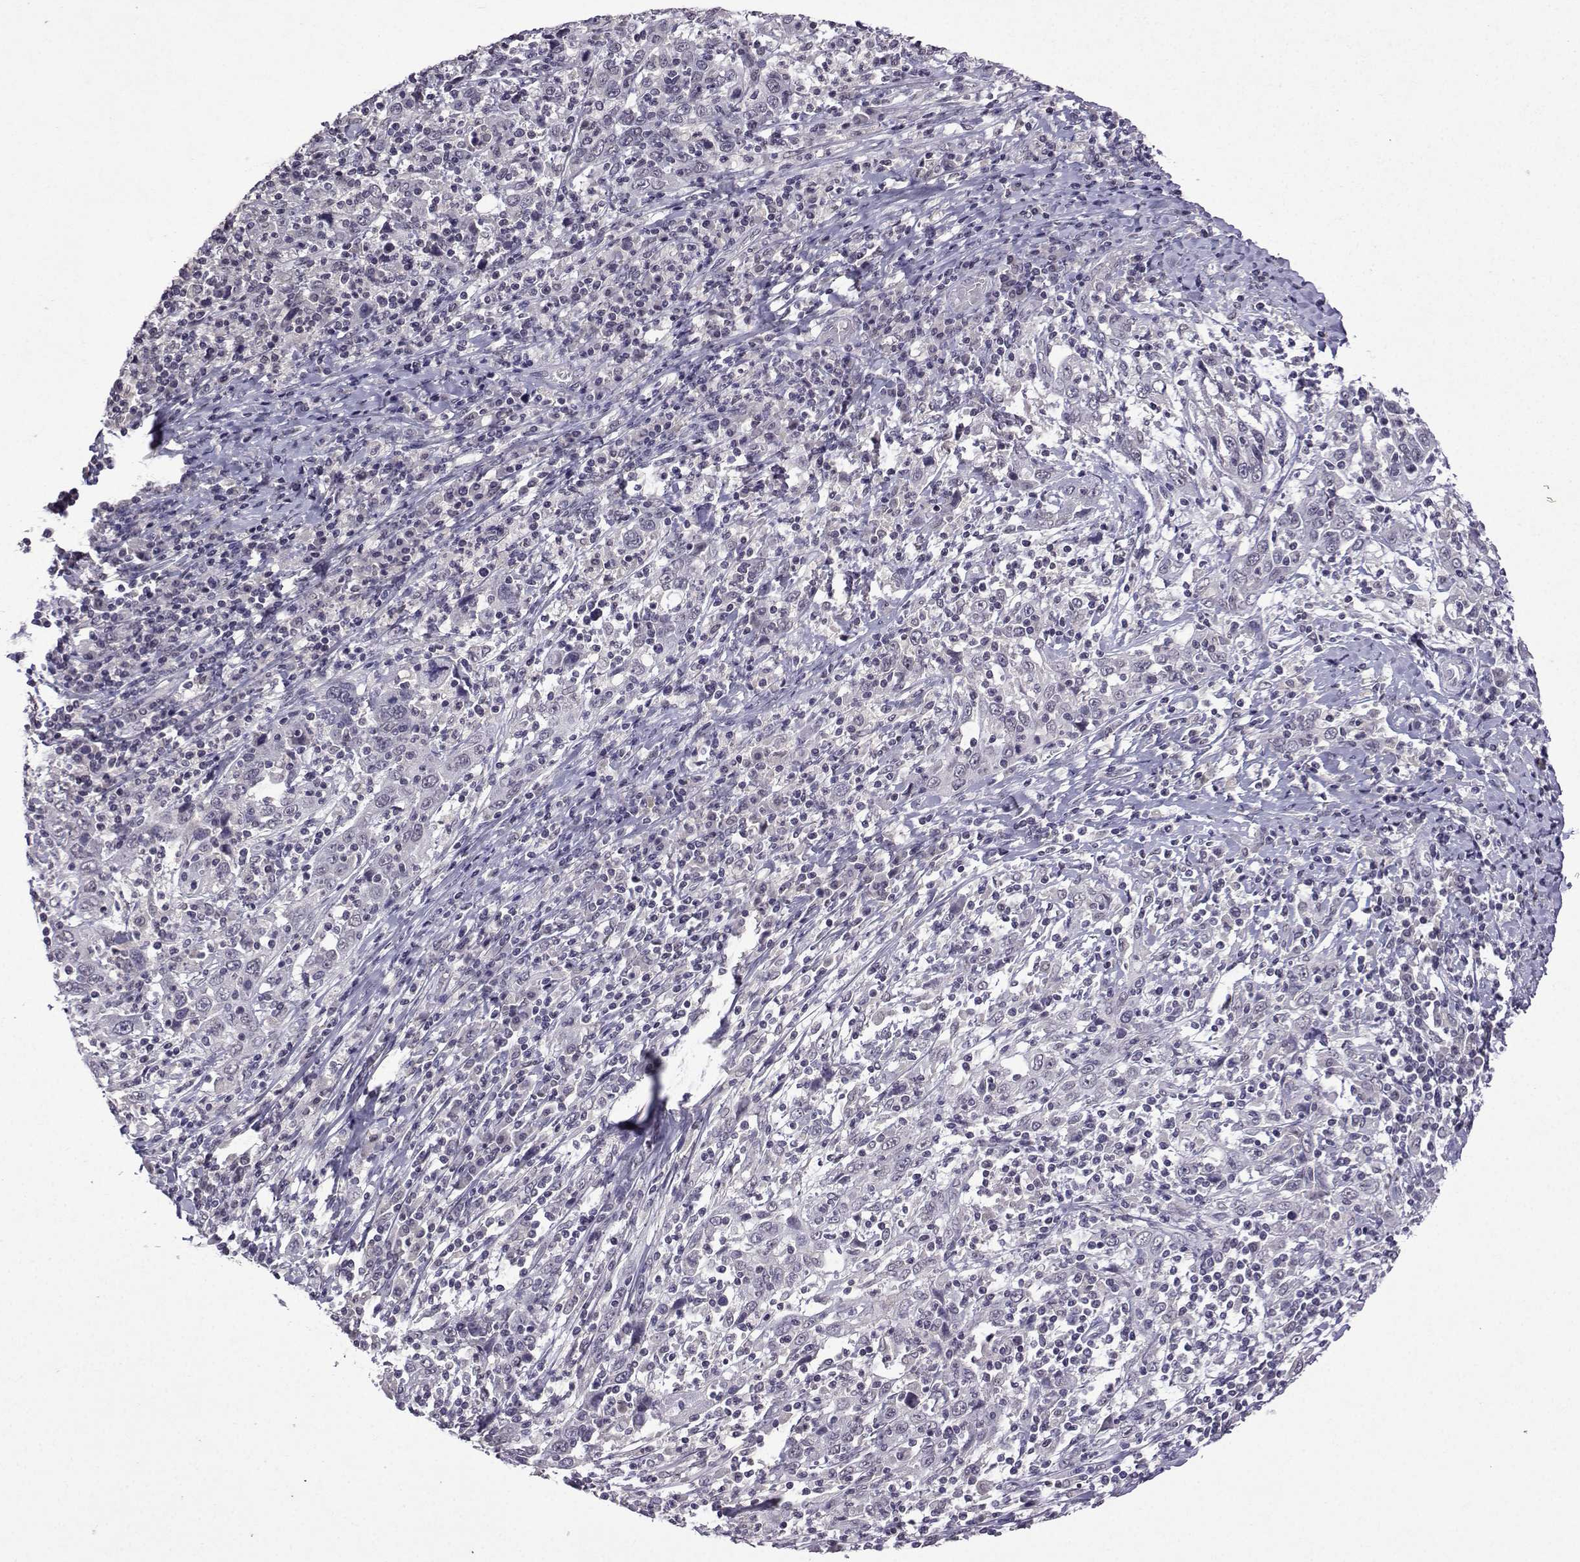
{"staining": {"intensity": "negative", "quantity": "none", "location": "none"}, "tissue": "cervical cancer", "cell_type": "Tumor cells", "image_type": "cancer", "snomed": [{"axis": "morphology", "description": "Squamous cell carcinoma, NOS"}, {"axis": "topography", "description": "Cervix"}], "caption": "The photomicrograph demonstrates no staining of tumor cells in cervical cancer (squamous cell carcinoma).", "gene": "CCL28", "patient": {"sex": "female", "age": 46}}